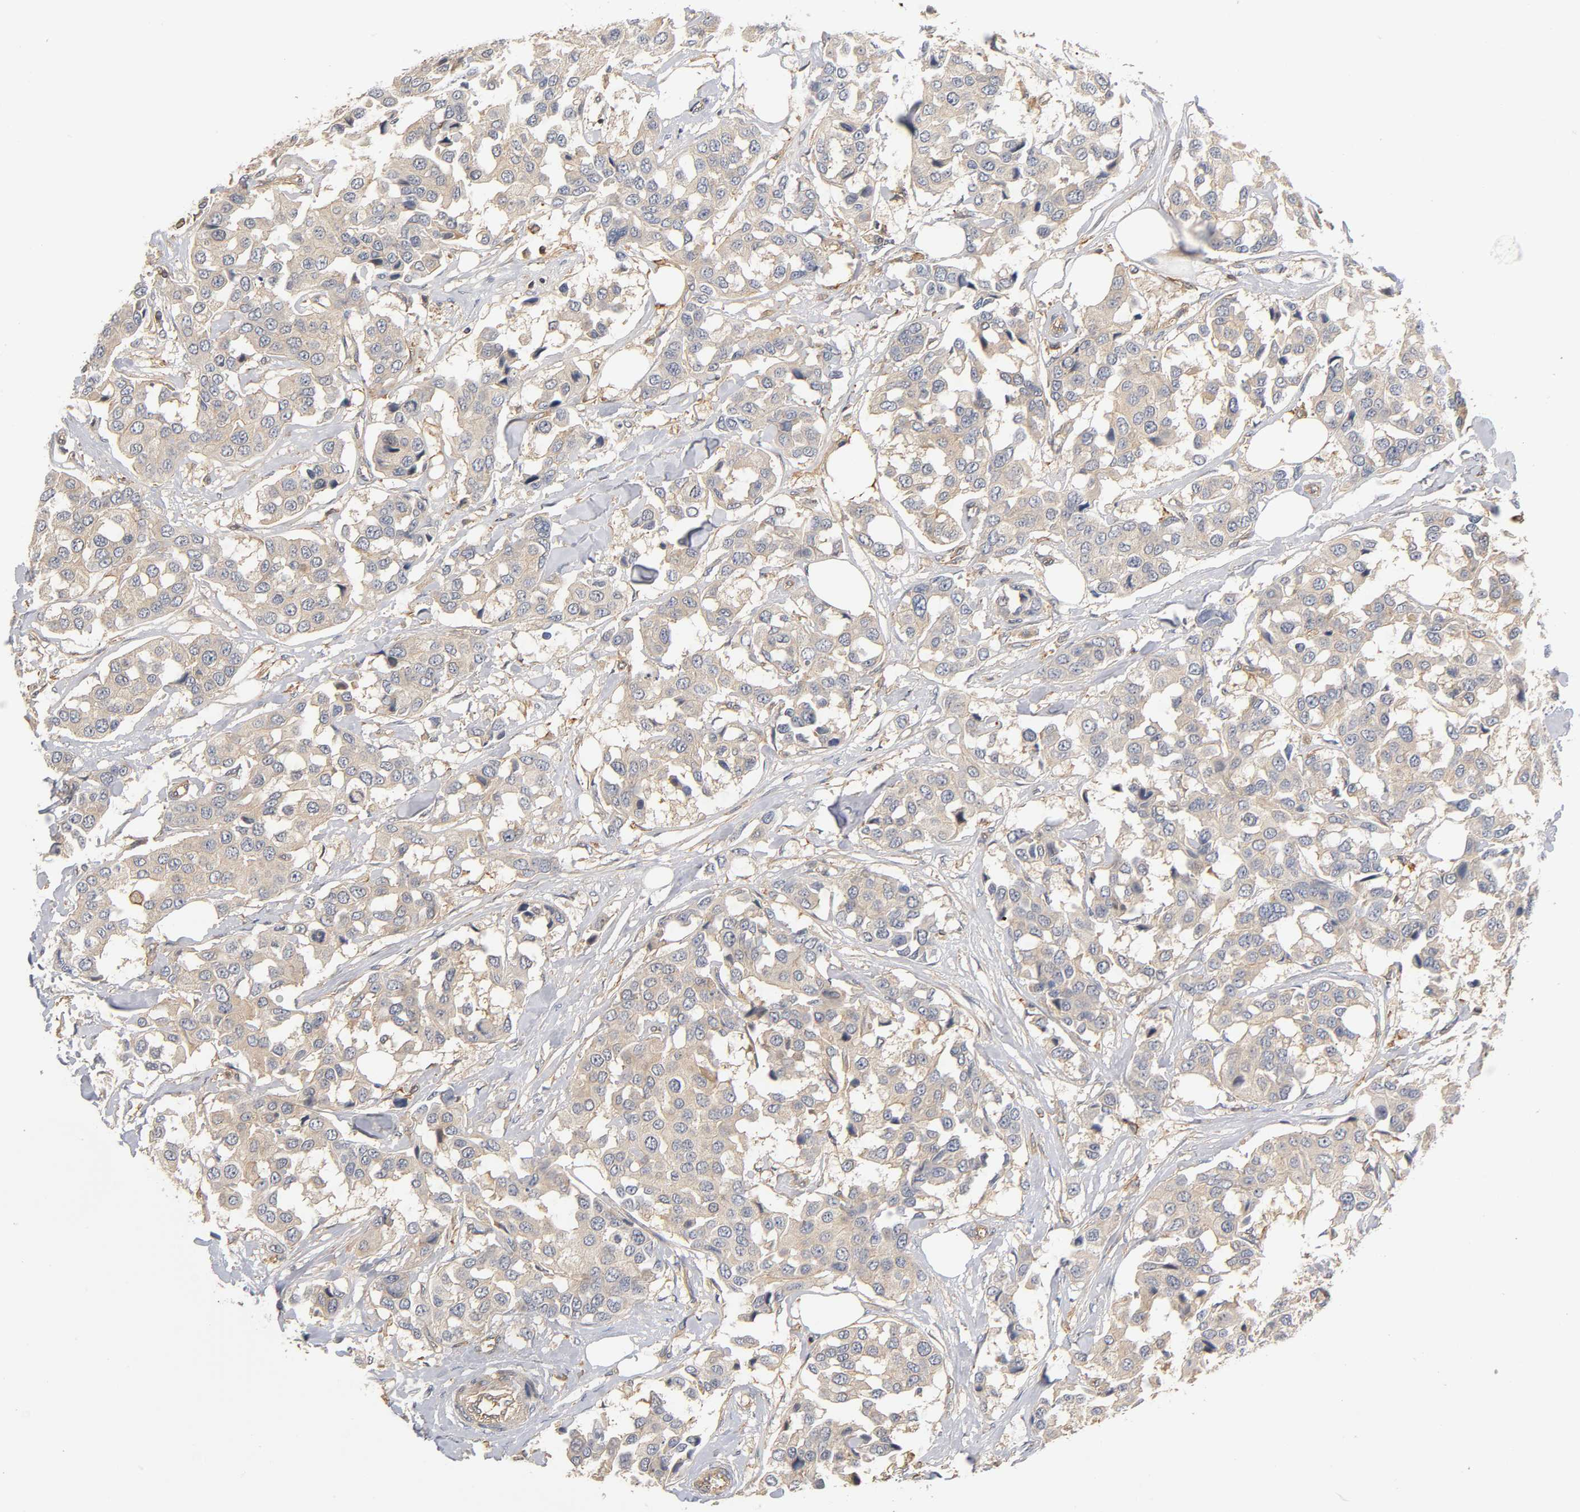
{"staining": {"intensity": "moderate", "quantity": ">75%", "location": "cytoplasmic/membranous"}, "tissue": "breast cancer", "cell_type": "Tumor cells", "image_type": "cancer", "snomed": [{"axis": "morphology", "description": "Duct carcinoma"}, {"axis": "topography", "description": "Breast"}], "caption": "Invasive ductal carcinoma (breast) tissue reveals moderate cytoplasmic/membranous positivity in about >75% of tumor cells, visualized by immunohistochemistry.", "gene": "ACTR2", "patient": {"sex": "female", "age": 80}}